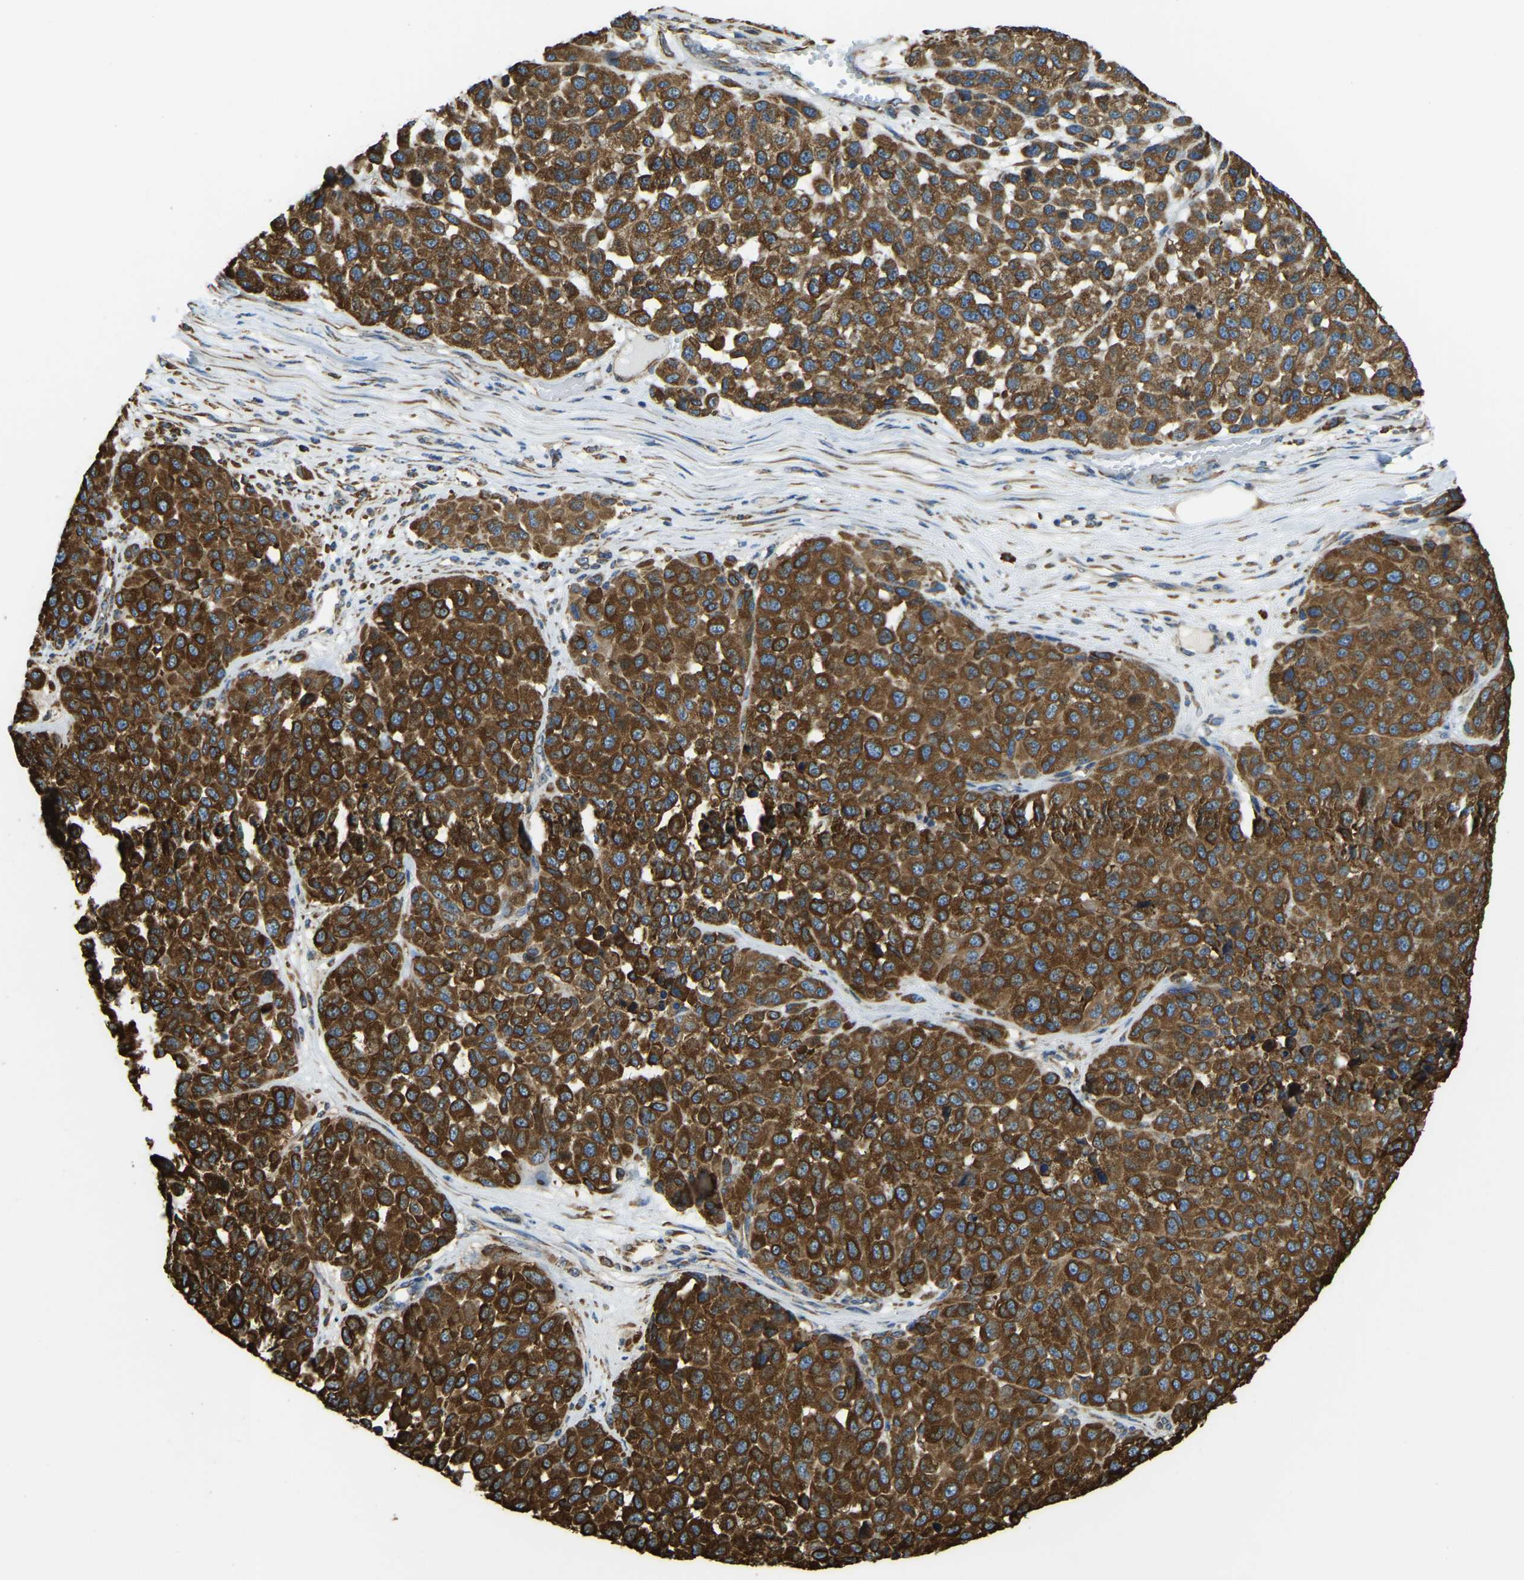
{"staining": {"intensity": "strong", "quantity": ">75%", "location": "cytoplasmic/membranous"}, "tissue": "melanoma", "cell_type": "Tumor cells", "image_type": "cancer", "snomed": [{"axis": "morphology", "description": "Malignant melanoma, NOS"}, {"axis": "topography", "description": "Skin"}], "caption": "A brown stain highlights strong cytoplasmic/membranous staining of a protein in human malignant melanoma tumor cells.", "gene": "RNF115", "patient": {"sex": "male", "age": 62}}